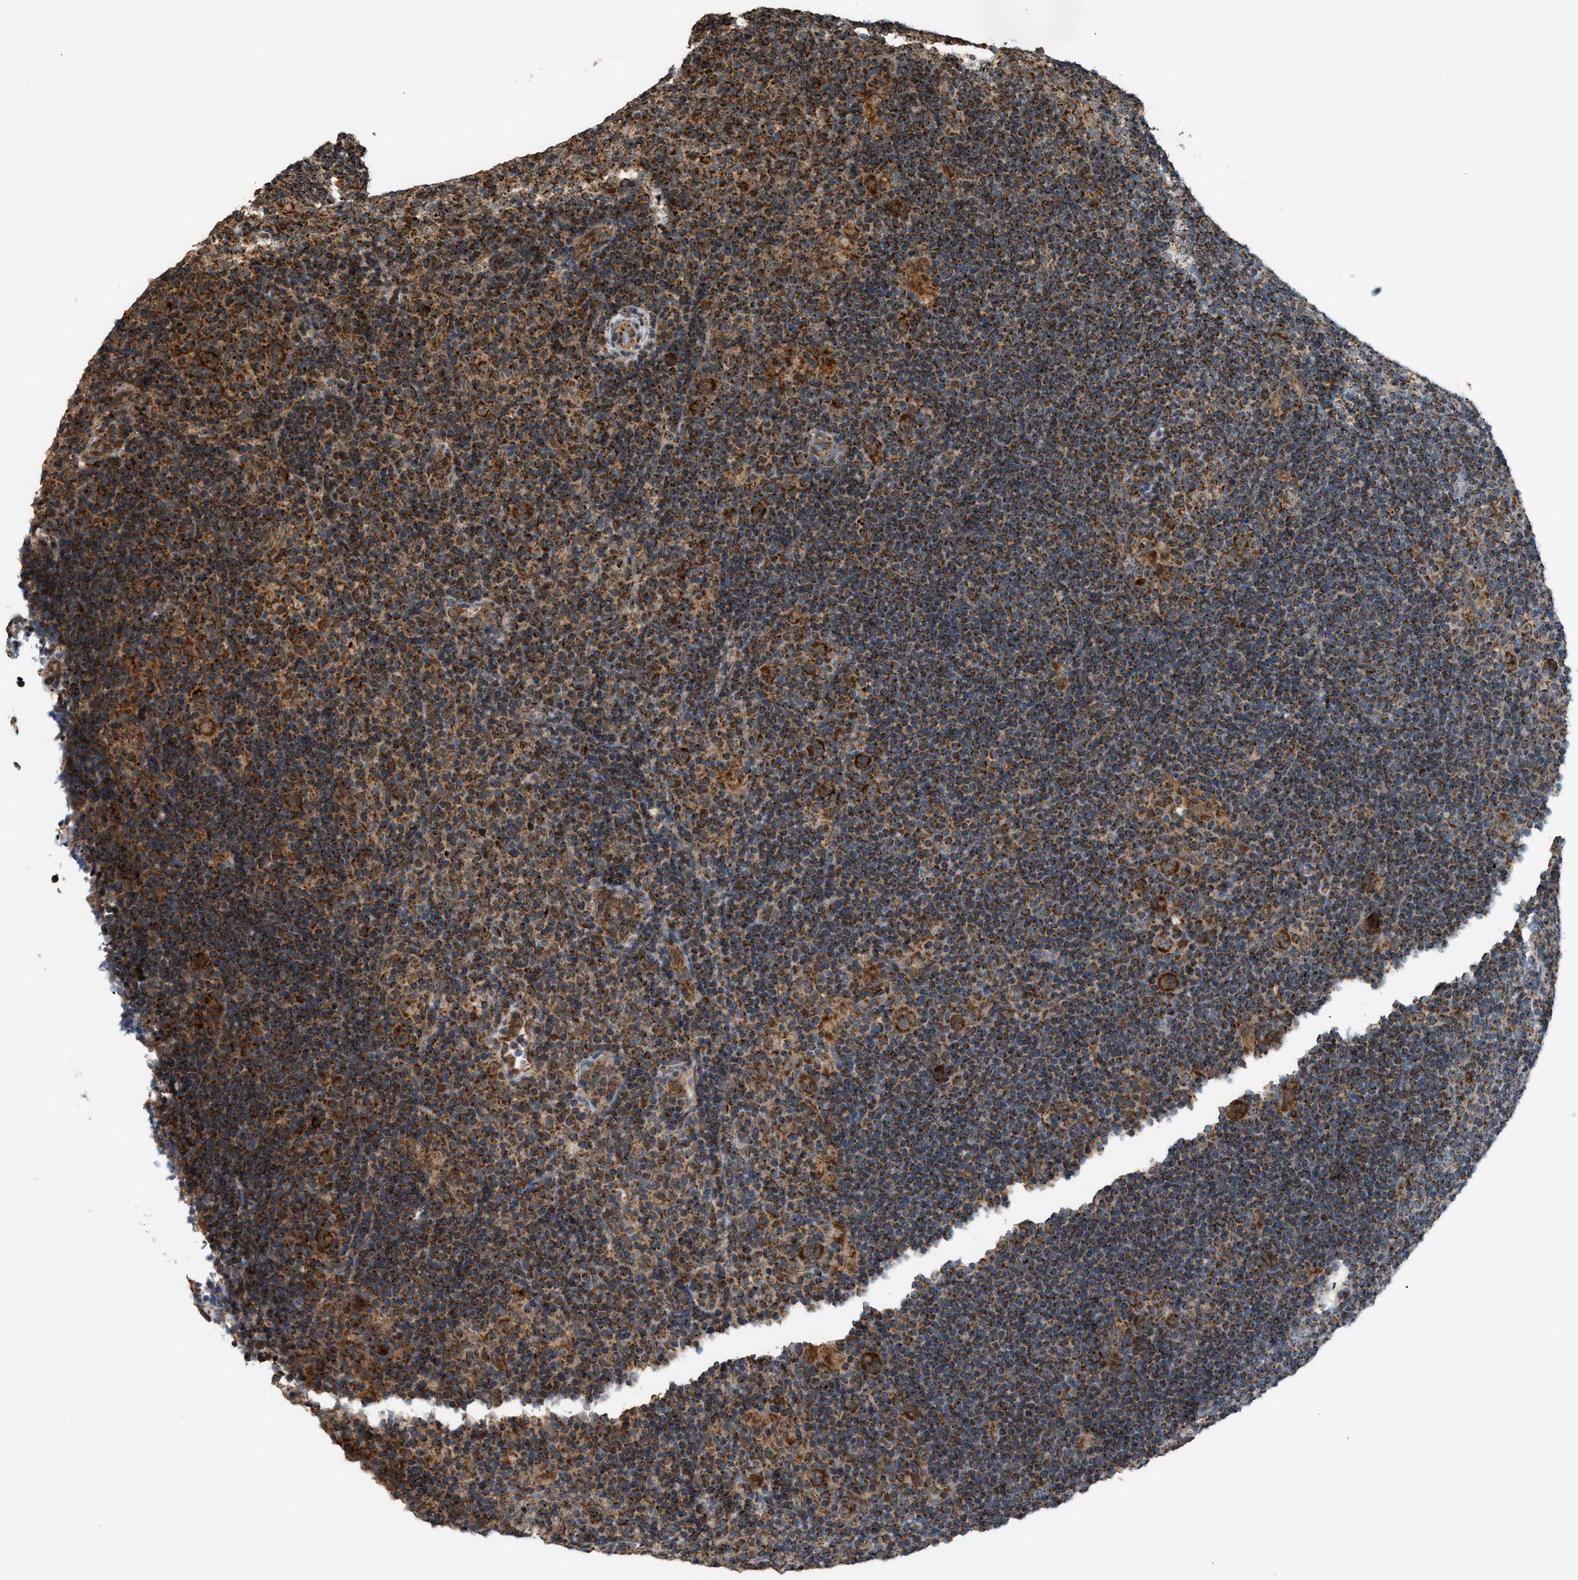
{"staining": {"intensity": "strong", "quantity": ">75%", "location": "cytoplasmic/membranous"}, "tissue": "lymphoma", "cell_type": "Tumor cells", "image_type": "cancer", "snomed": [{"axis": "morphology", "description": "Hodgkin's disease, NOS"}, {"axis": "topography", "description": "Lymph node"}], "caption": "Human Hodgkin's disease stained with a protein marker displays strong staining in tumor cells.", "gene": "SGSM2", "patient": {"sex": "female", "age": 57}}